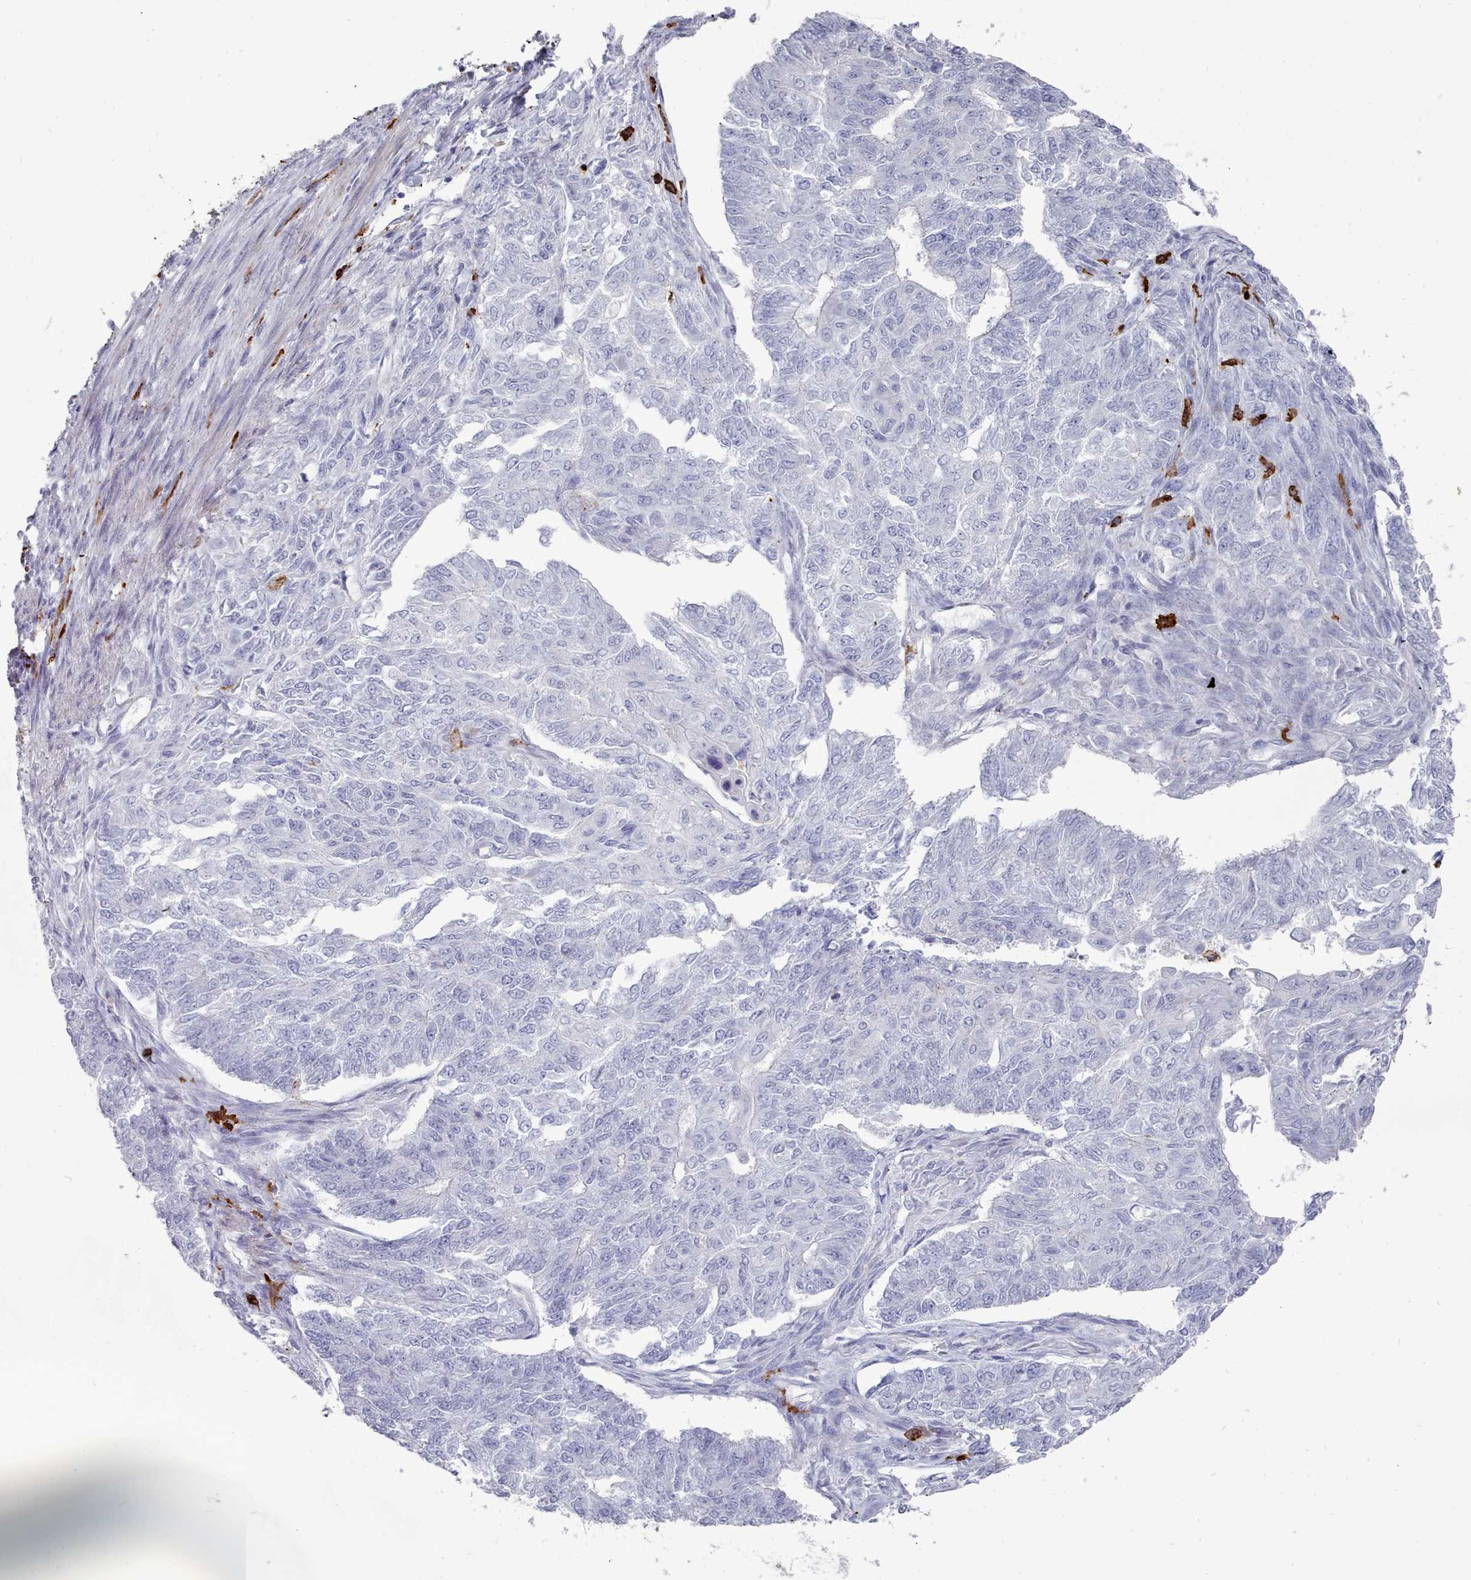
{"staining": {"intensity": "negative", "quantity": "none", "location": "none"}, "tissue": "endometrial cancer", "cell_type": "Tumor cells", "image_type": "cancer", "snomed": [{"axis": "morphology", "description": "Adenocarcinoma, NOS"}, {"axis": "topography", "description": "Endometrium"}], "caption": "The photomicrograph demonstrates no significant staining in tumor cells of endometrial cancer.", "gene": "AIF1", "patient": {"sex": "female", "age": 32}}